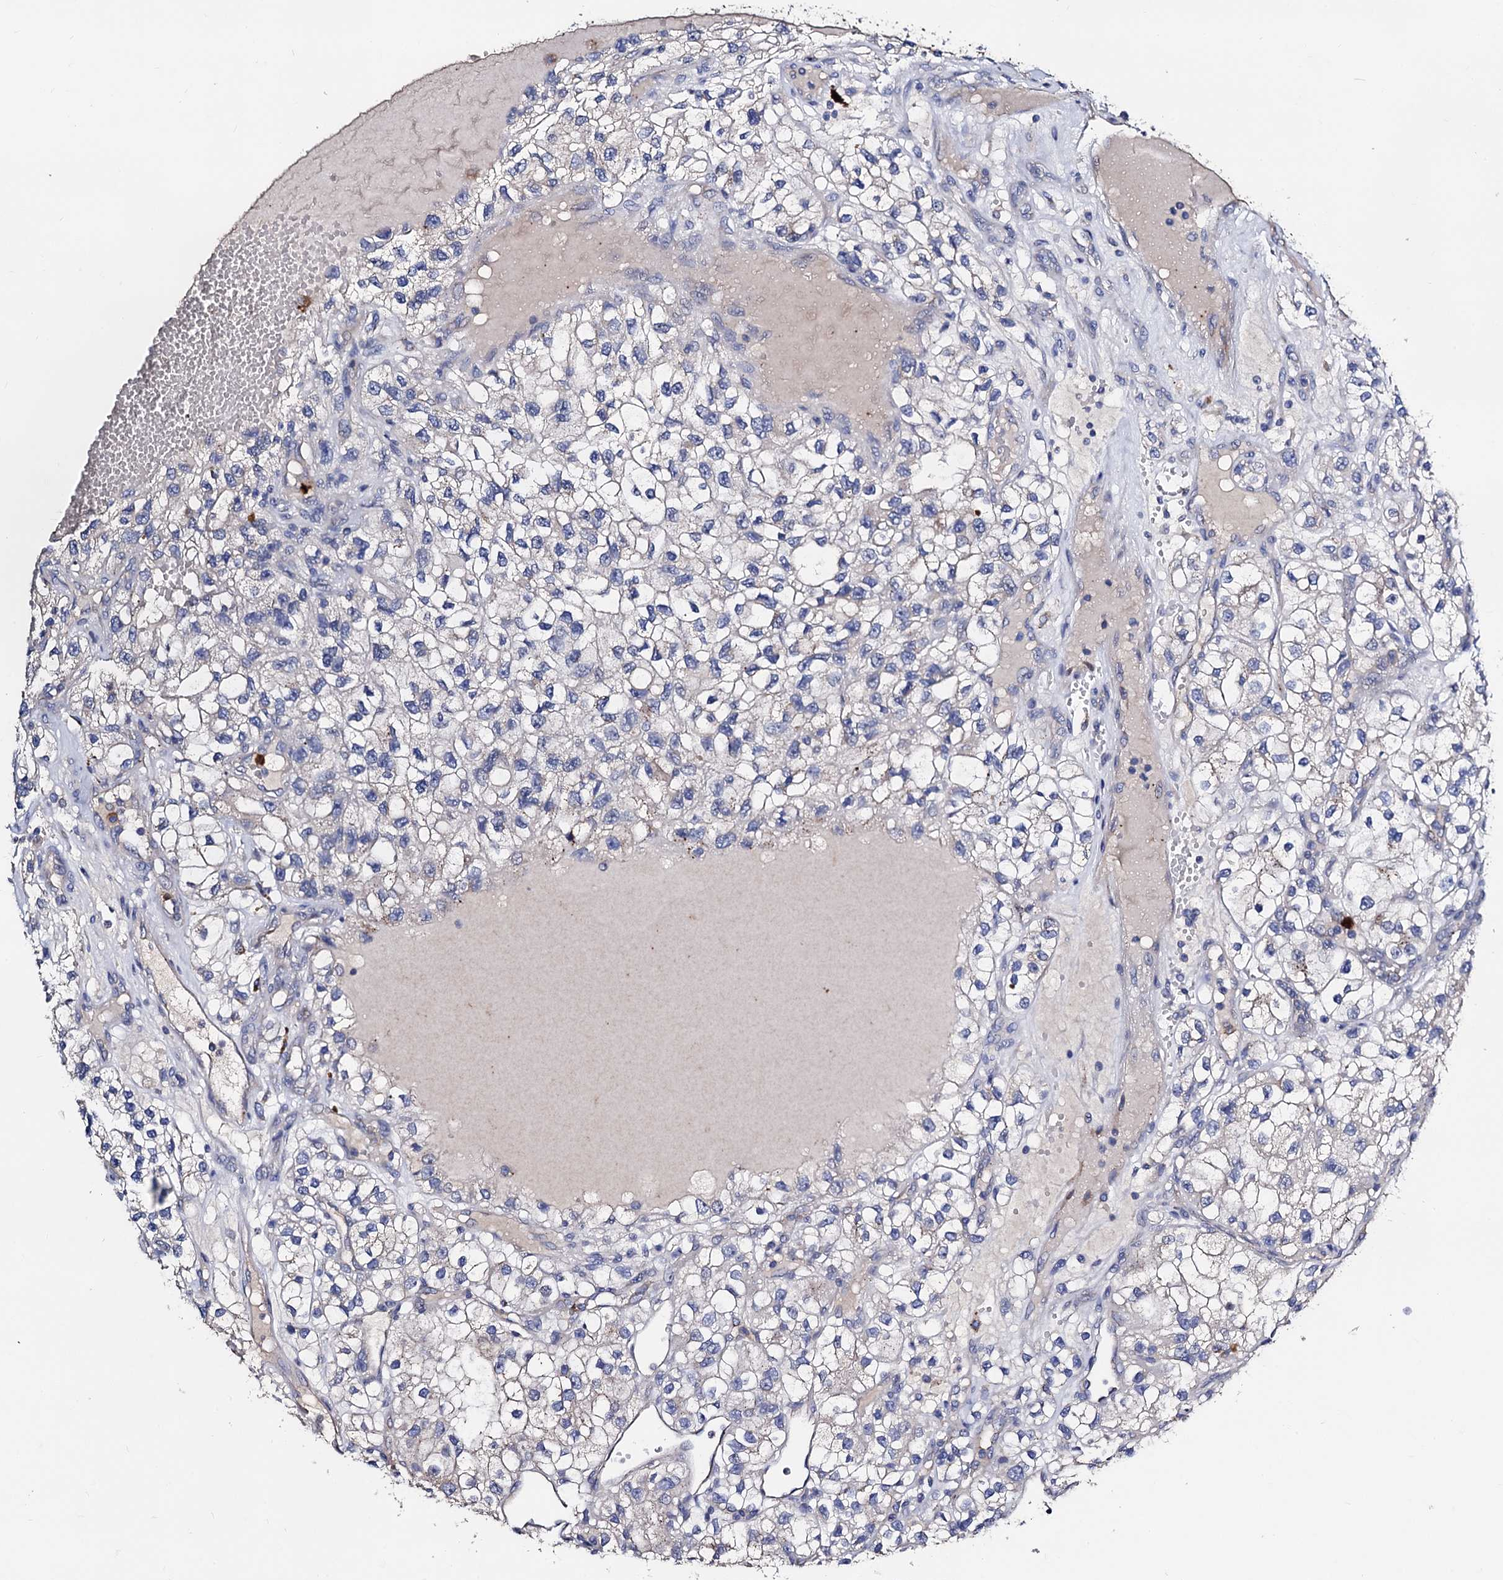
{"staining": {"intensity": "negative", "quantity": "none", "location": "none"}, "tissue": "renal cancer", "cell_type": "Tumor cells", "image_type": "cancer", "snomed": [{"axis": "morphology", "description": "Adenocarcinoma, NOS"}, {"axis": "topography", "description": "Kidney"}], "caption": "Immunohistochemical staining of human renal cancer (adenocarcinoma) exhibits no significant expression in tumor cells.", "gene": "FREM3", "patient": {"sex": "female", "age": 57}}